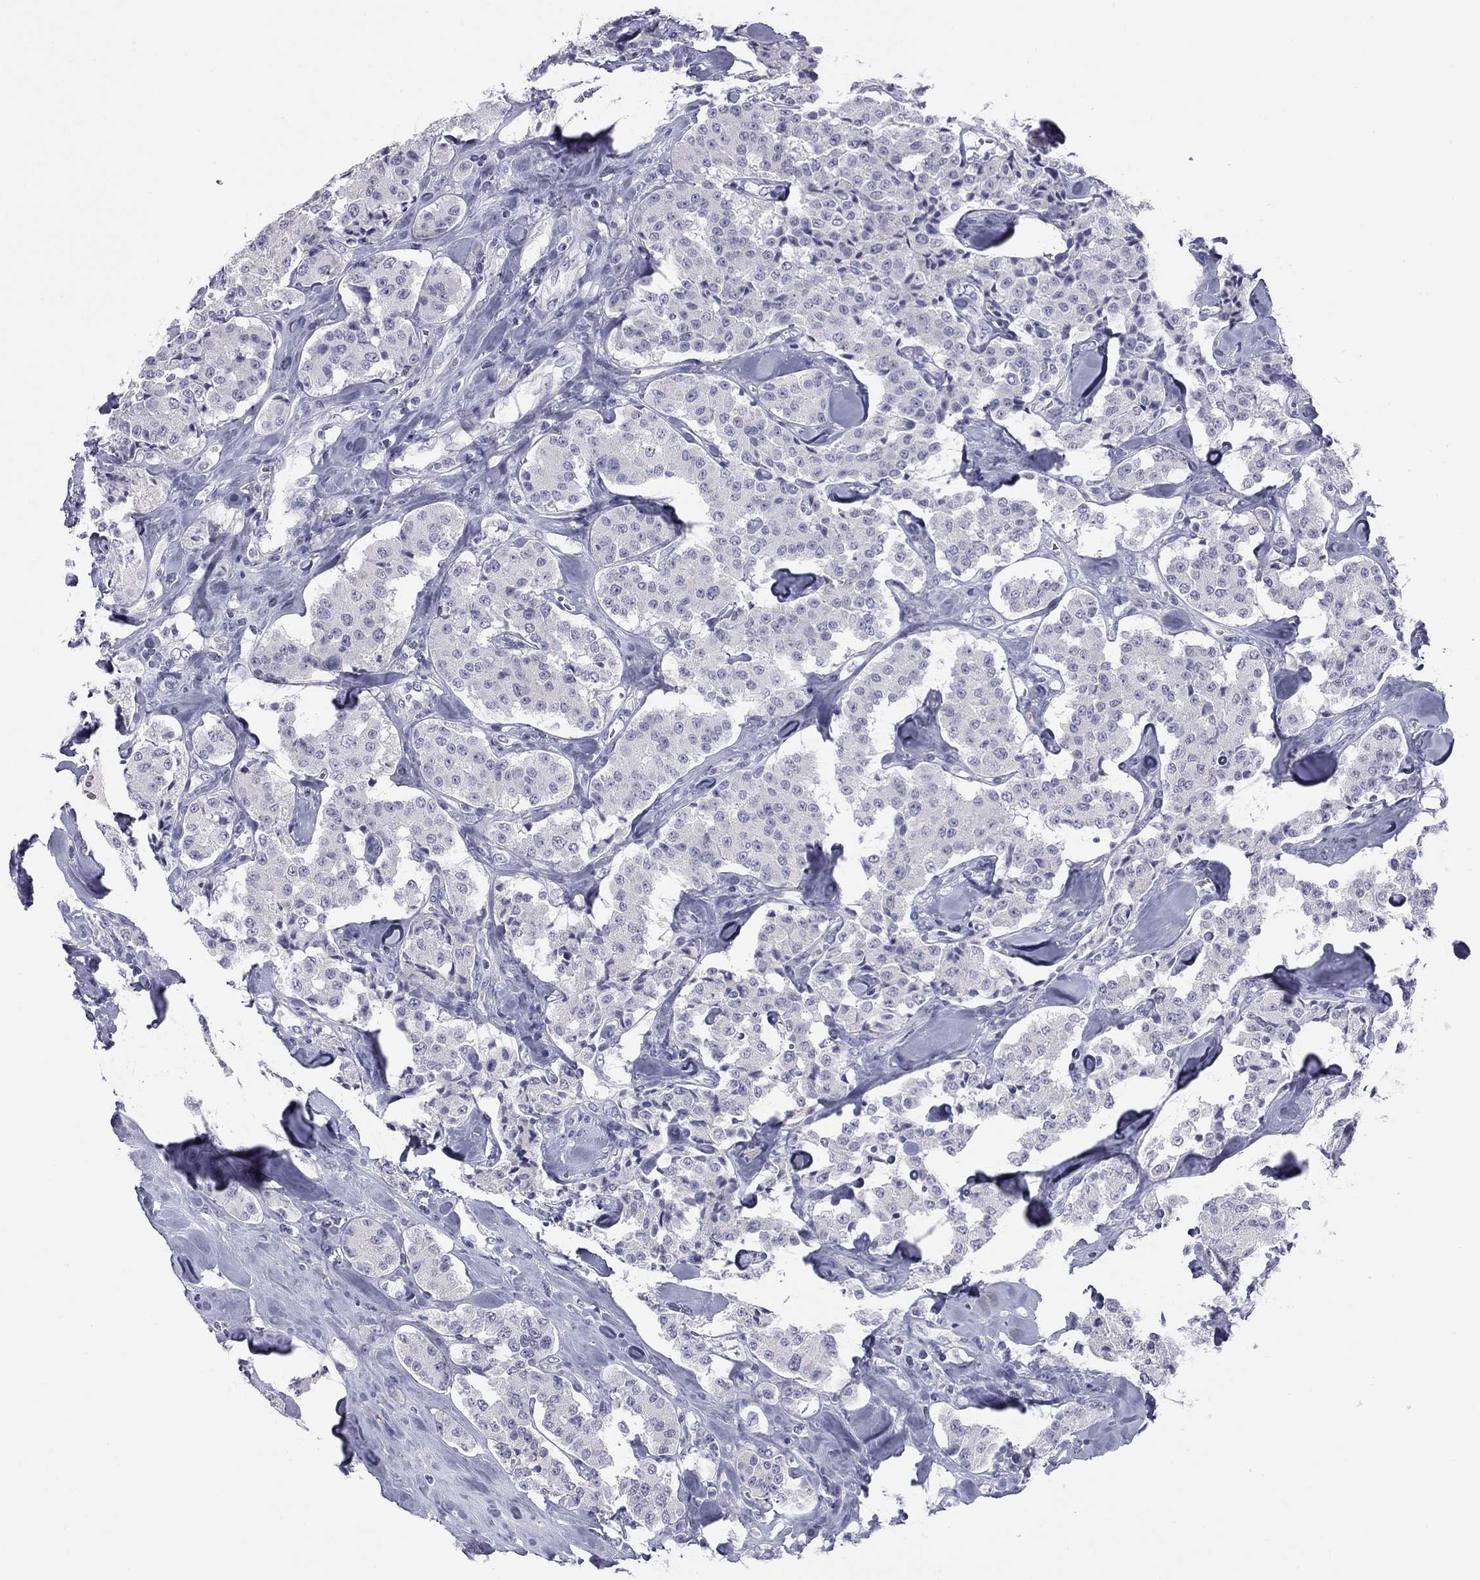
{"staining": {"intensity": "negative", "quantity": "none", "location": "none"}, "tissue": "carcinoid", "cell_type": "Tumor cells", "image_type": "cancer", "snomed": [{"axis": "morphology", "description": "Carcinoid, malignant, NOS"}, {"axis": "topography", "description": "Pancreas"}], "caption": "Tumor cells show no significant staining in malignant carcinoid.", "gene": "TFAP2B", "patient": {"sex": "male", "age": 41}}